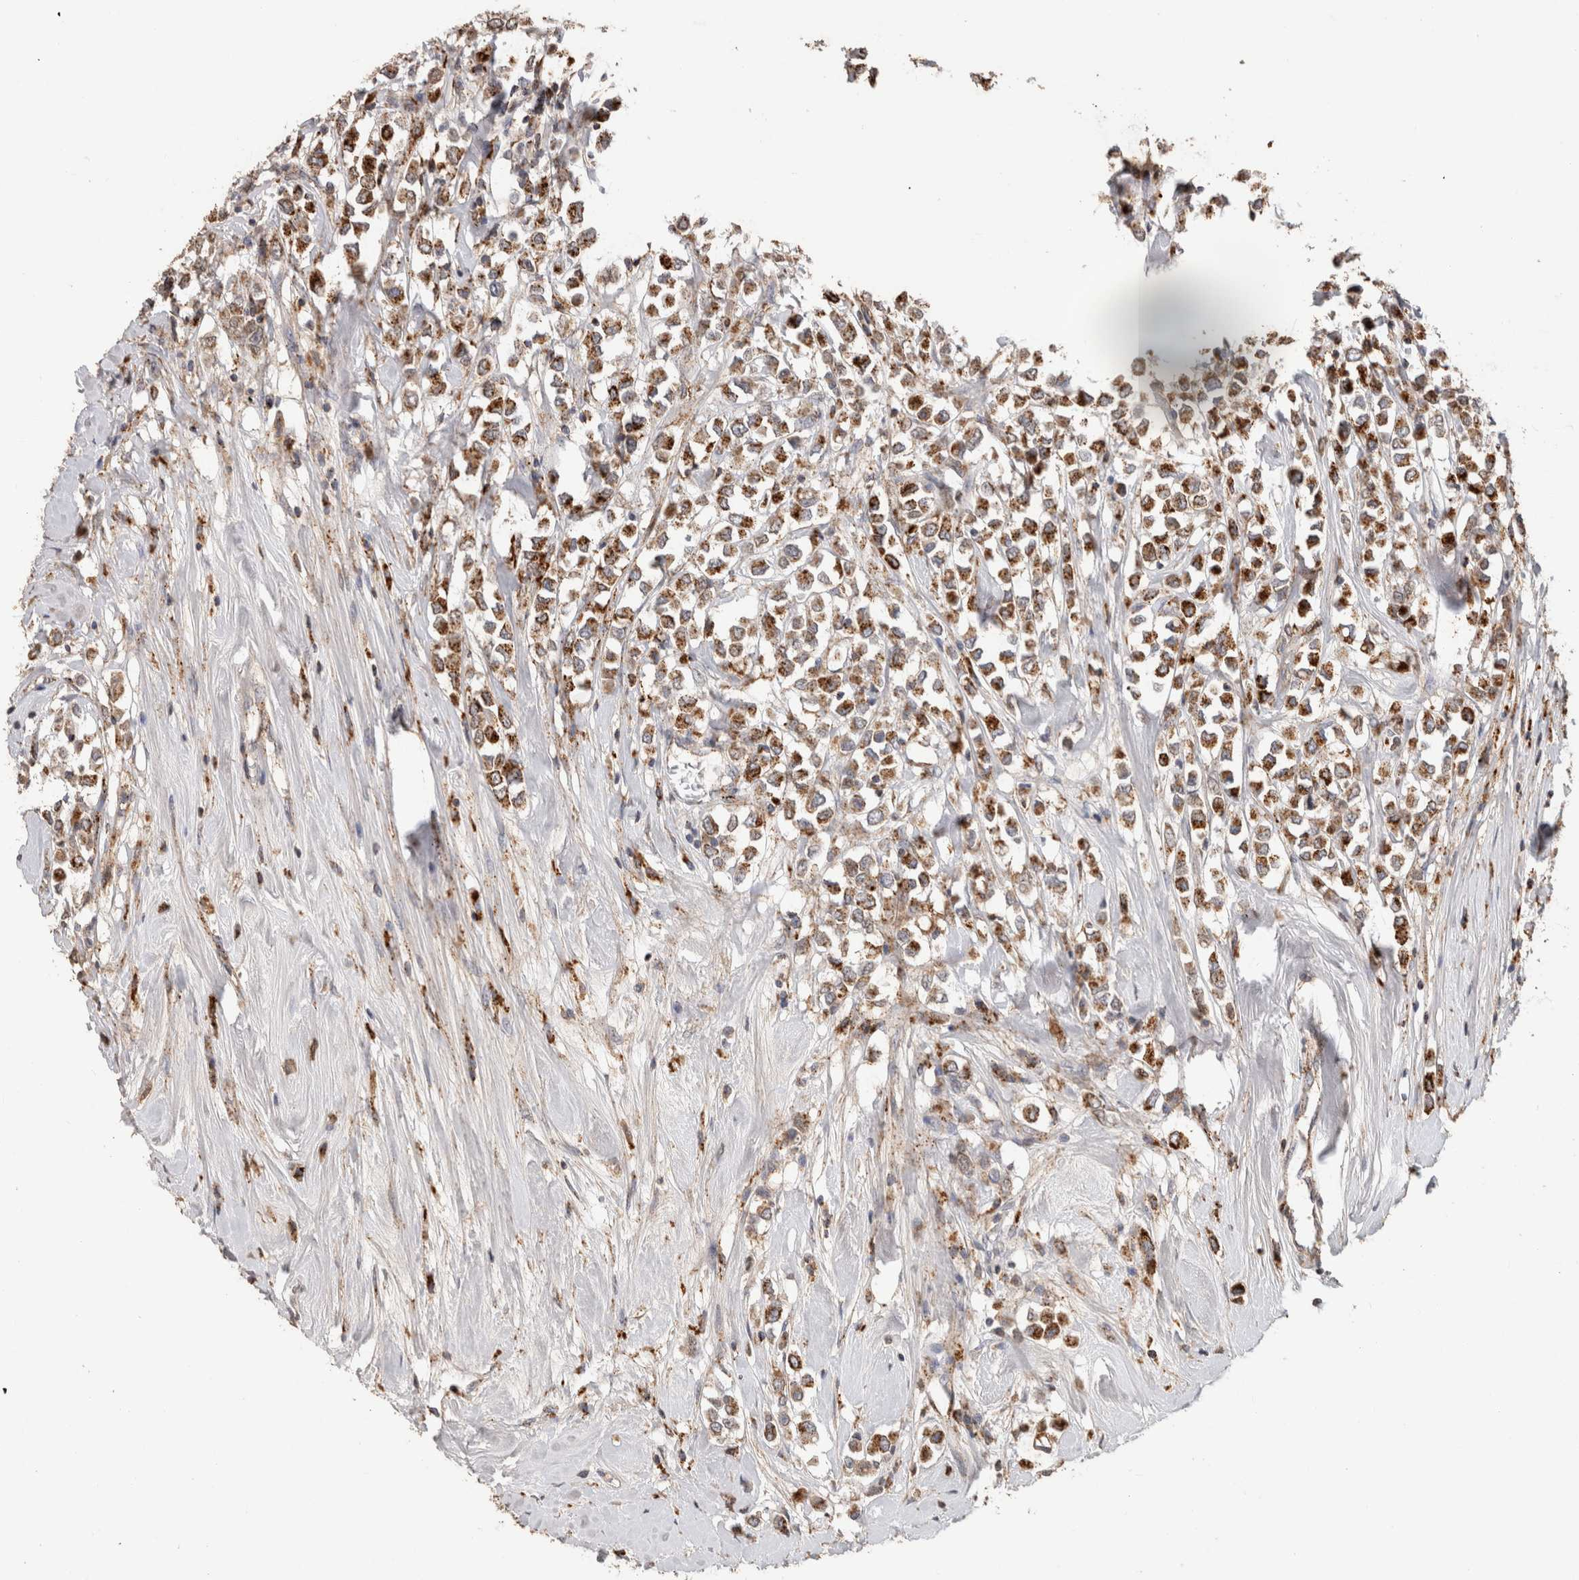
{"staining": {"intensity": "strong", "quantity": ">75%", "location": "cytoplasmic/membranous"}, "tissue": "breast cancer", "cell_type": "Tumor cells", "image_type": "cancer", "snomed": [{"axis": "morphology", "description": "Duct carcinoma"}, {"axis": "topography", "description": "Breast"}], "caption": "A high-resolution image shows immunohistochemistry (IHC) staining of breast cancer, which reveals strong cytoplasmic/membranous expression in about >75% of tumor cells.", "gene": "ARSA", "patient": {"sex": "female", "age": 61}}